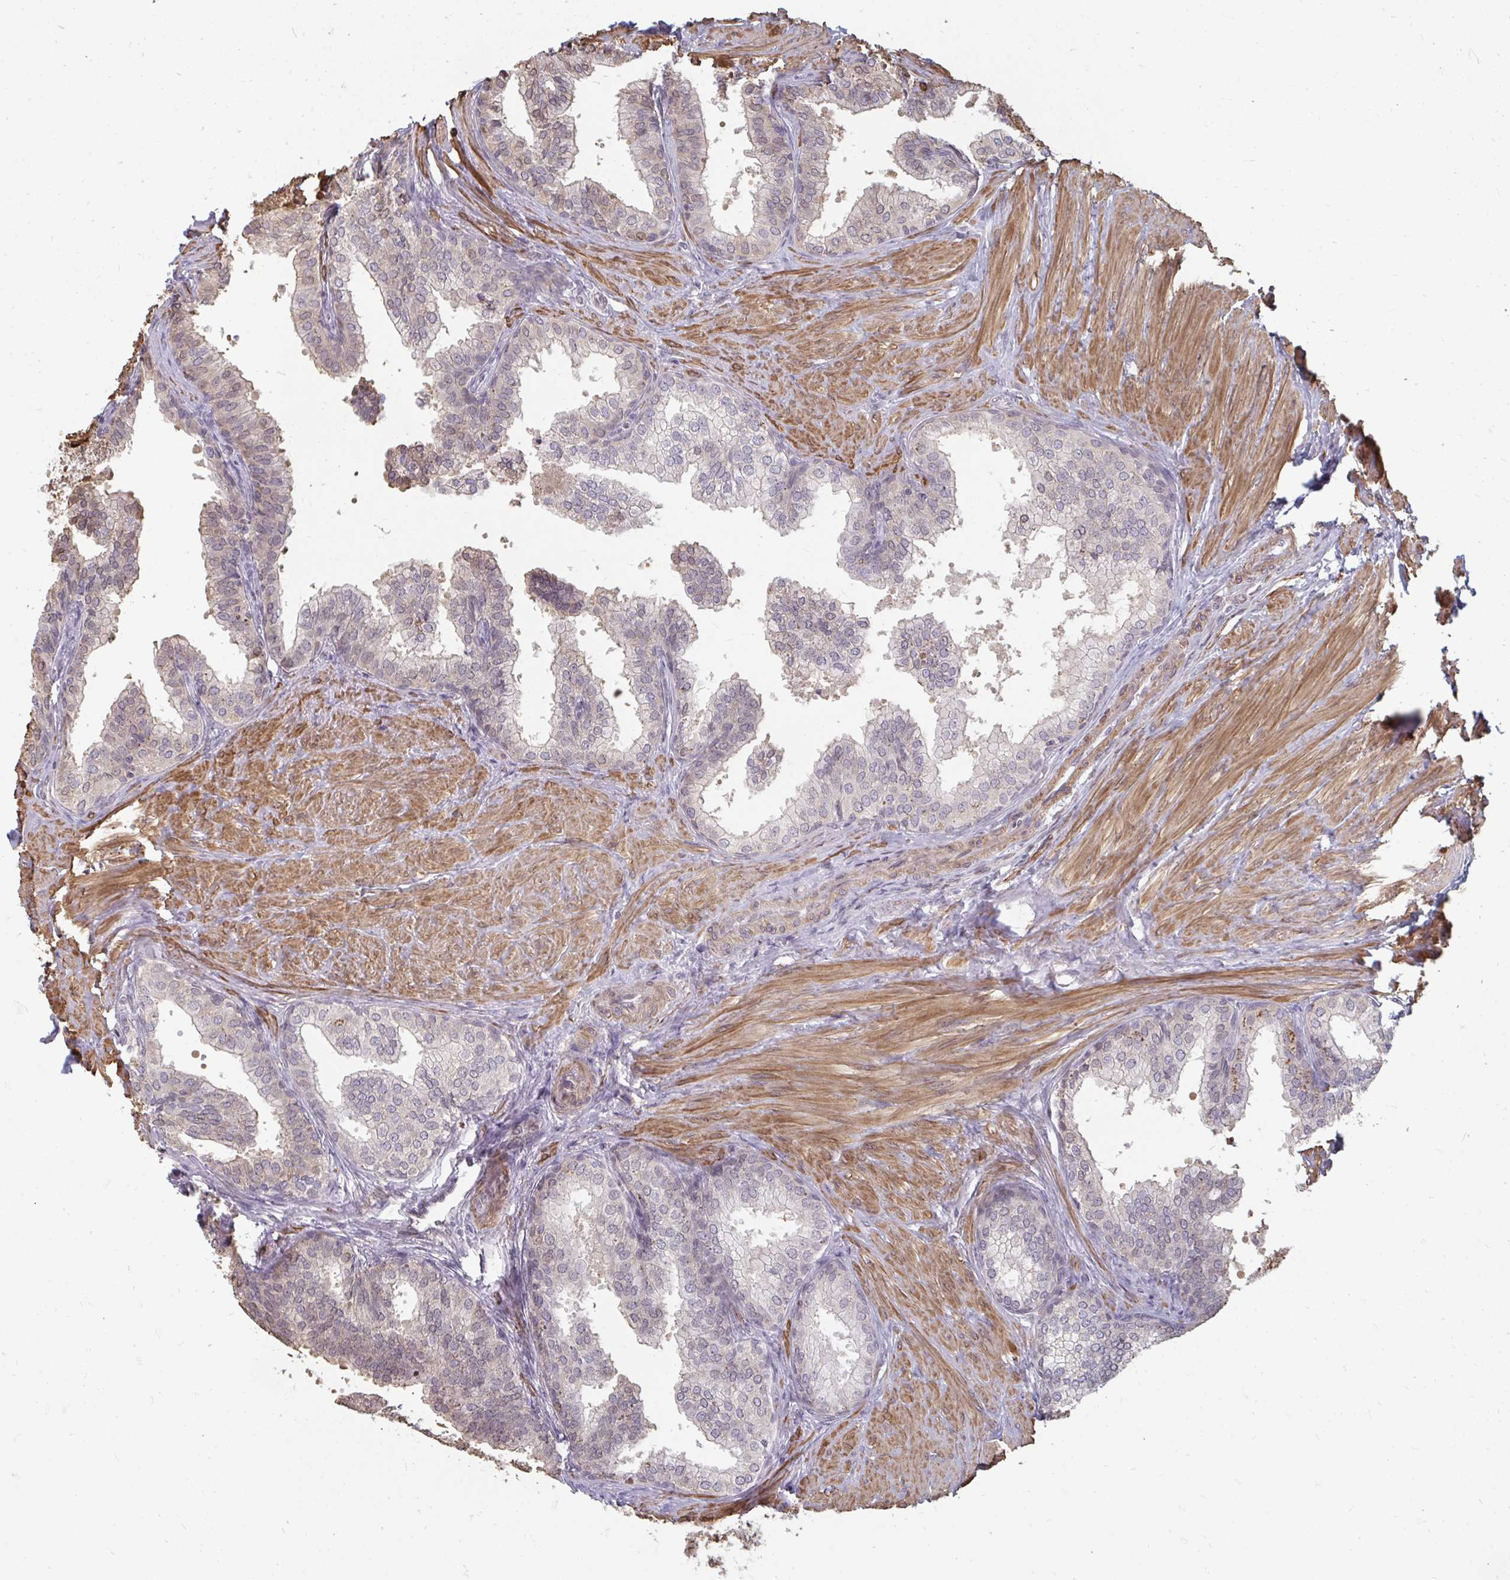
{"staining": {"intensity": "weak", "quantity": "<25%", "location": "cytoplasmic/membranous"}, "tissue": "prostate", "cell_type": "Glandular cells", "image_type": "normal", "snomed": [{"axis": "morphology", "description": "Normal tissue, NOS"}, {"axis": "topography", "description": "Prostate"}, {"axis": "topography", "description": "Peripheral nerve tissue"}], "caption": "A high-resolution histopathology image shows IHC staining of normal prostate, which displays no significant positivity in glandular cells.", "gene": "GPC5", "patient": {"sex": "male", "age": 55}}